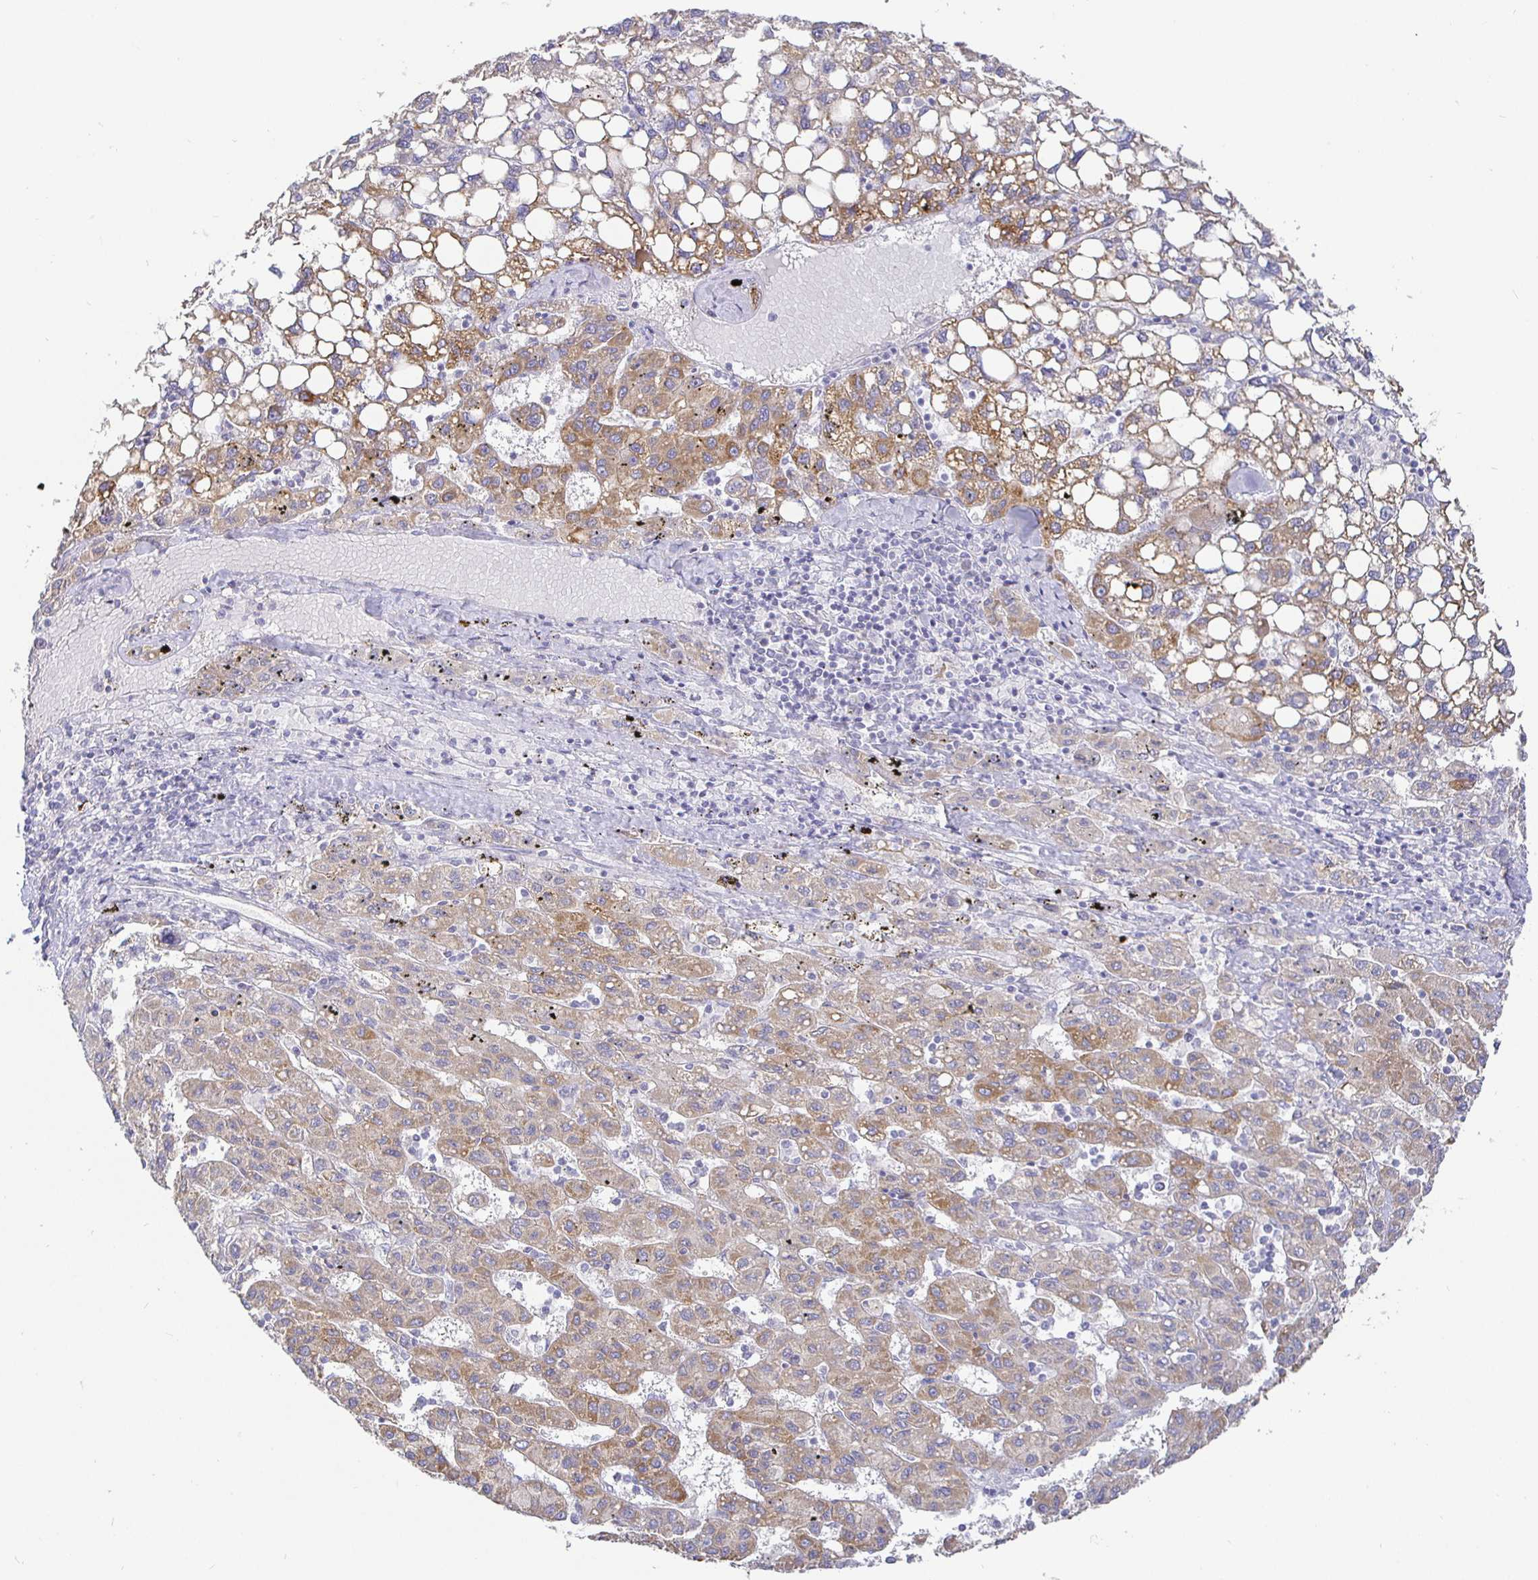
{"staining": {"intensity": "moderate", "quantity": ">75%", "location": "cytoplasmic/membranous"}, "tissue": "liver cancer", "cell_type": "Tumor cells", "image_type": "cancer", "snomed": [{"axis": "morphology", "description": "Carcinoma, Hepatocellular, NOS"}, {"axis": "topography", "description": "Liver"}], "caption": "This is an image of immunohistochemistry (IHC) staining of liver cancer, which shows moderate staining in the cytoplasmic/membranous of tumor cells.", "gene": "CIT", "patient": {"sex": "female", "age": 82}}